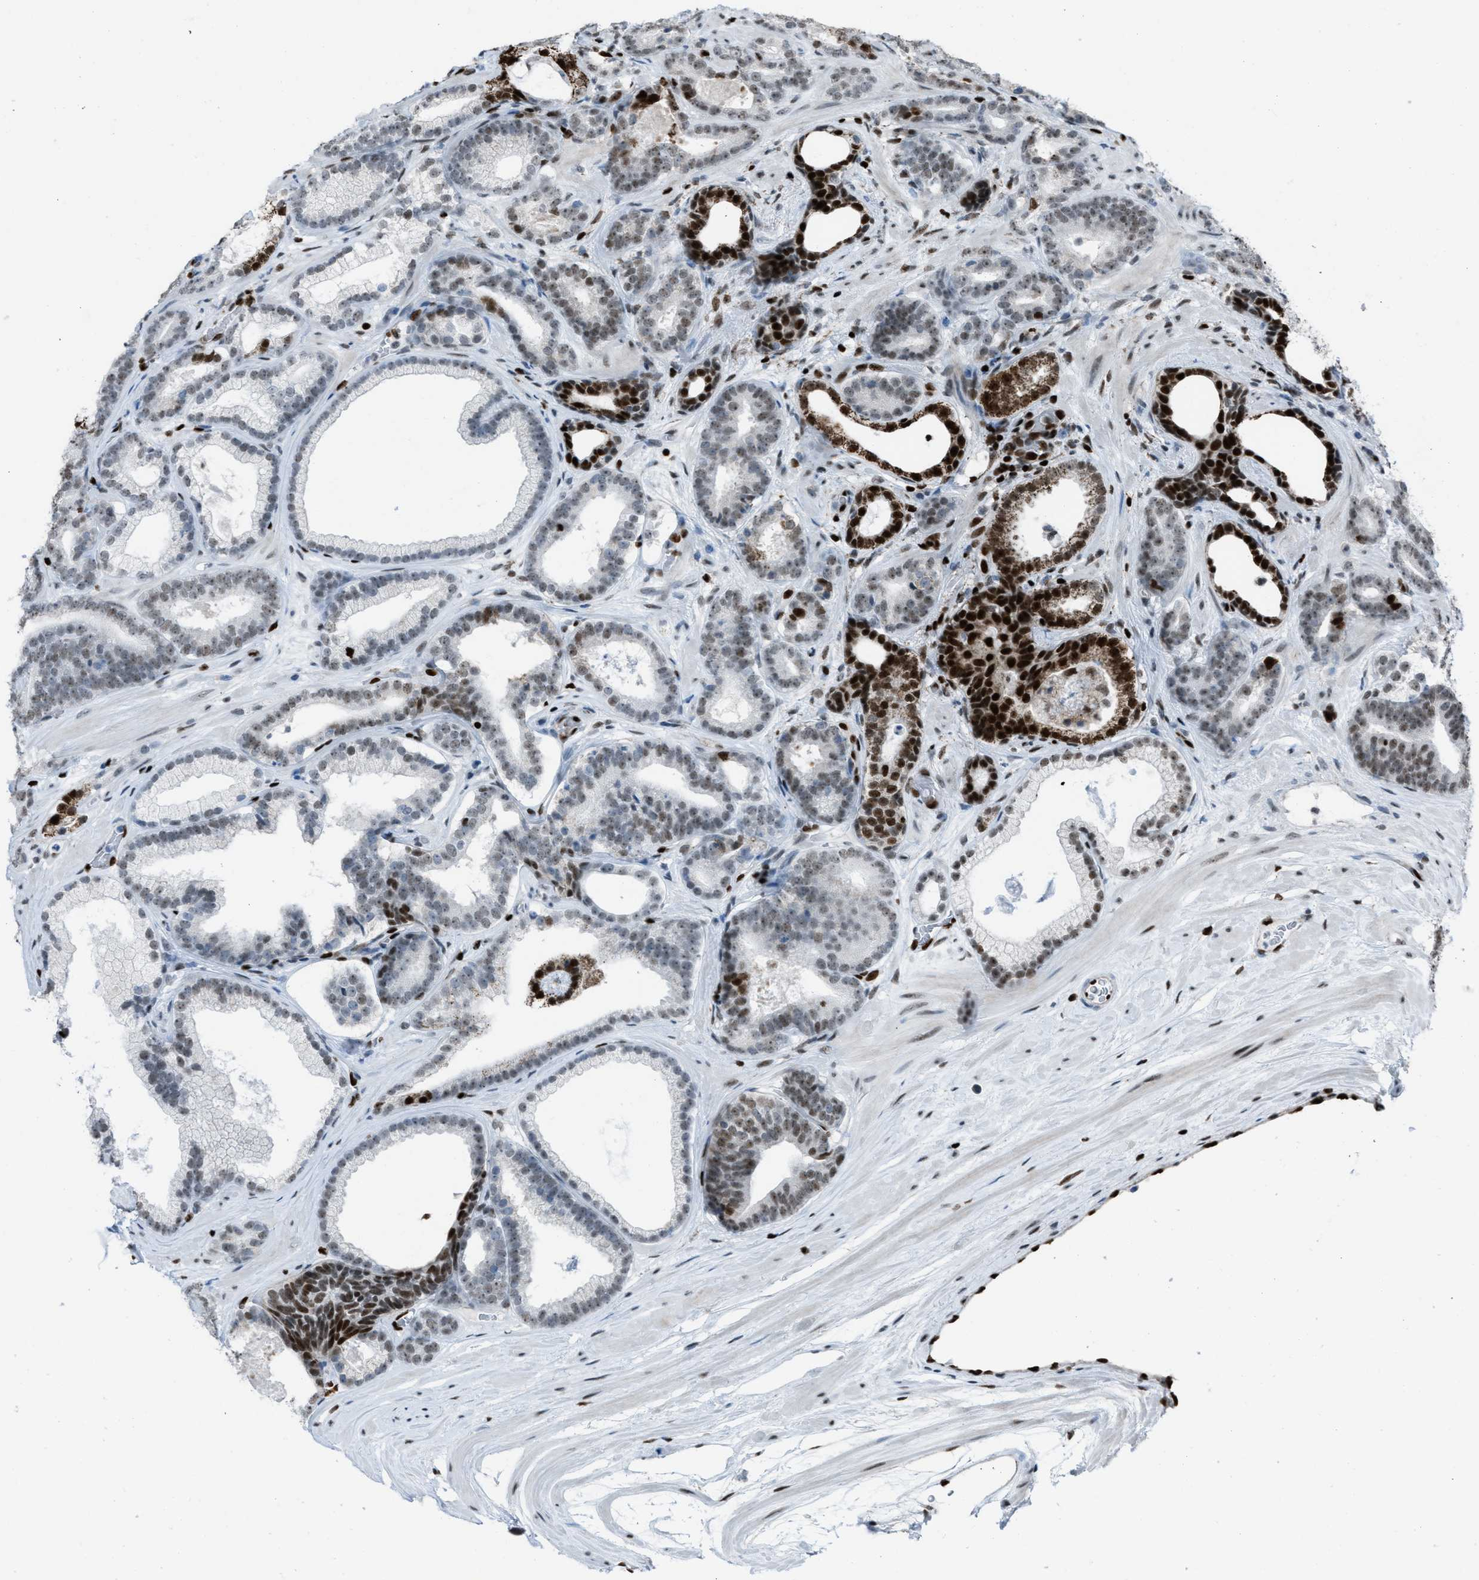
{"staining": {"intensity": "strong", "quantity": "25%-75%", "location": "nuclear"}, "tissue": "prostate cancer", "cell_type": "Tumor cells", "image_type": "cancer", "snomed": [{"axis": "morphology", "description": "Adenocarcinoma, High grade"}, {"axis": "topography", "description": "Prostate"}], "caption": "Prostate cancer (adenocarcinoma (high-grade)) stained for a protein (brown) demonstrates strong nuclear positive staining in approximately 25%-75% of tumor cells.", "gene": "SLFN5", "patient": {"sex": "male", "age": 60}}